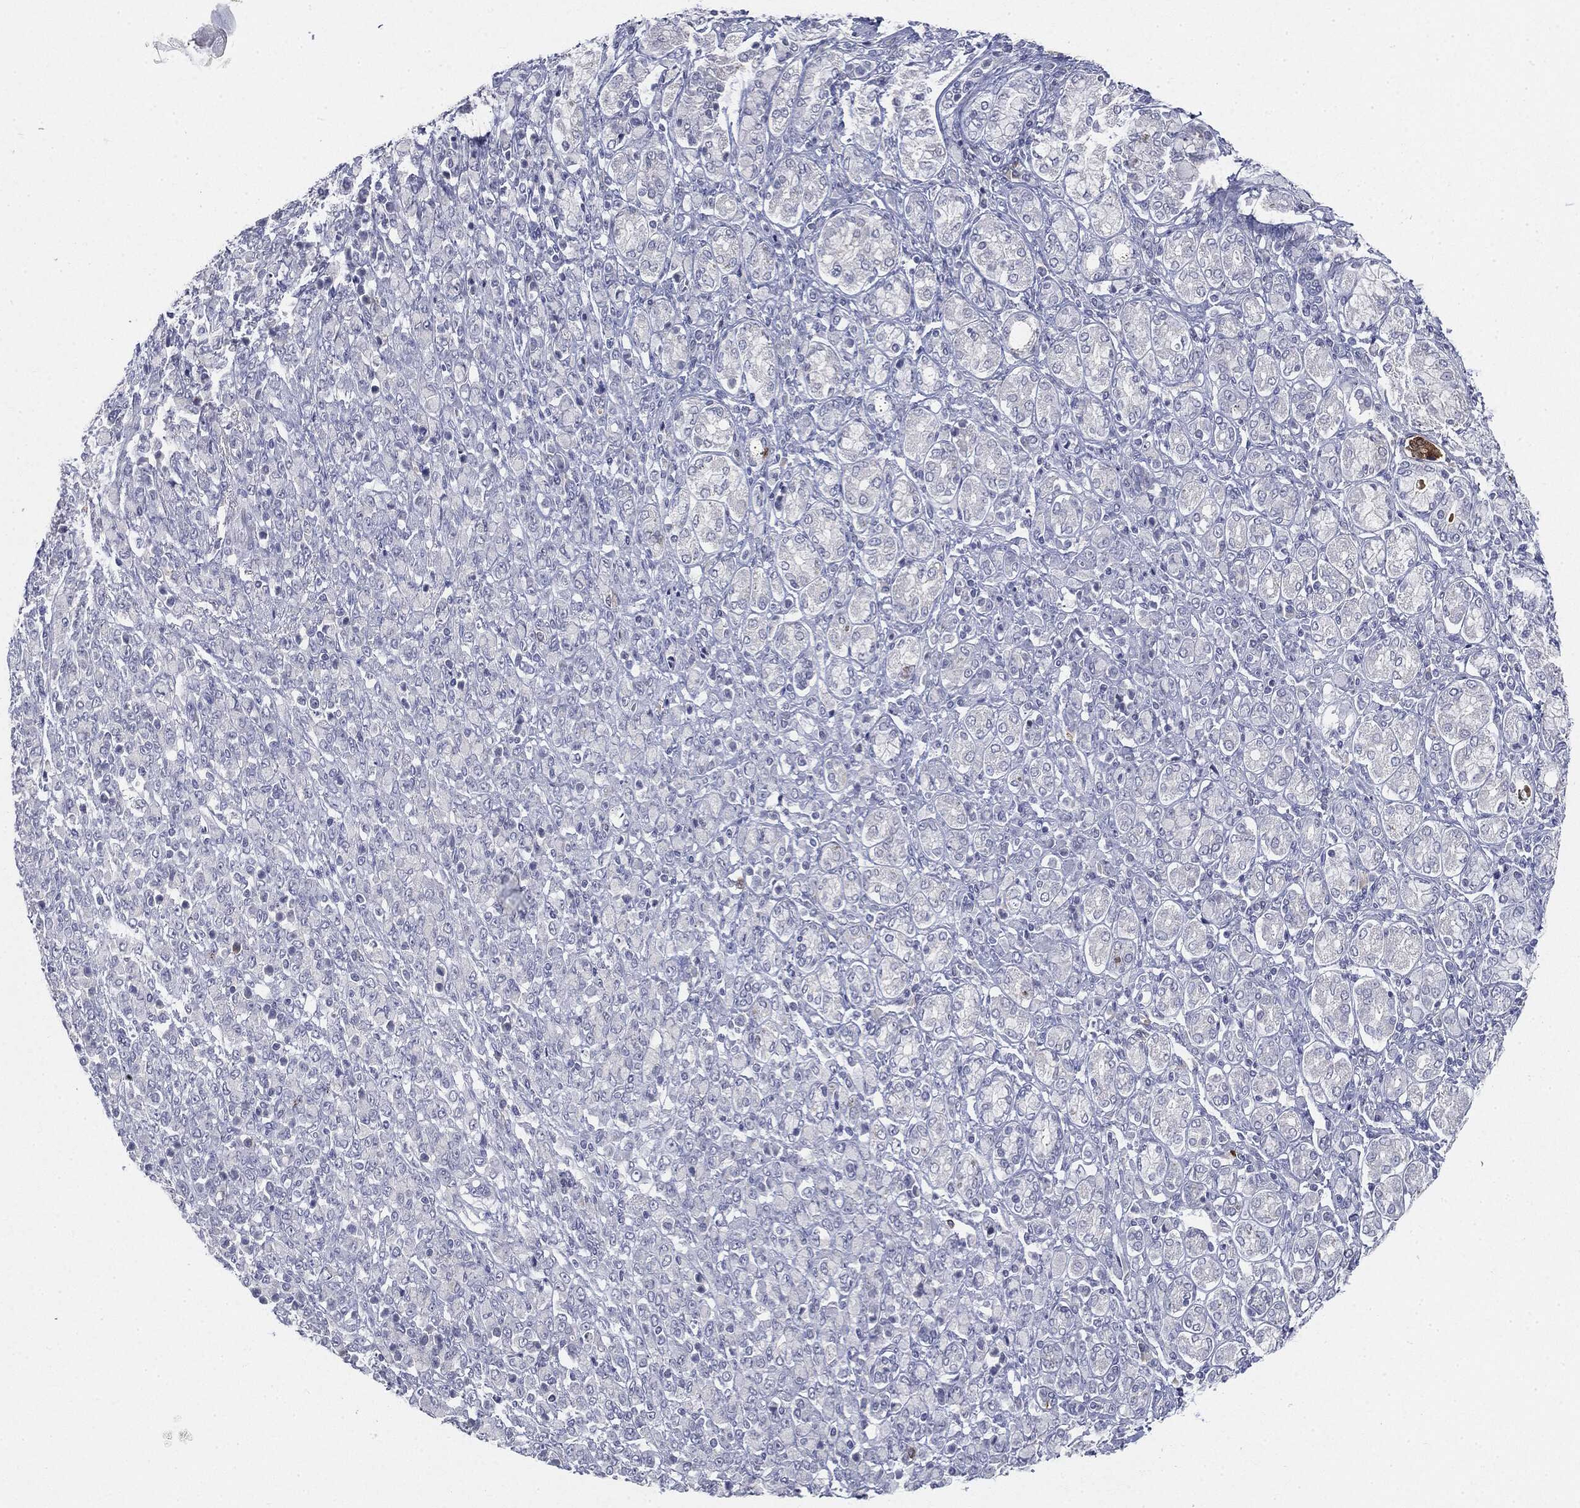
{"staining": {"intensity": "negative", "quantity": "none", "location": "none"}, "tissue": "stomach cancer", "cell_type": "Tumor cells", "image_type": "cancer", "snomed": [{"axis": "morphology", "description": "Normal tissue, NOS"}, {"axis": "morphology", "description": "Adenocarcinoma, NOS"}, {"axis": "topography", "description": "Stomach"}], "caption": "This is a image of IHC staining of stomach cancer, which shows no expression in tumor cells. (DAB (3,3'-diaminobenzidine) immunohistochemistry, high magnification).", "gene": "CGB1", "patient": {"sex": "female", "age": 79}}